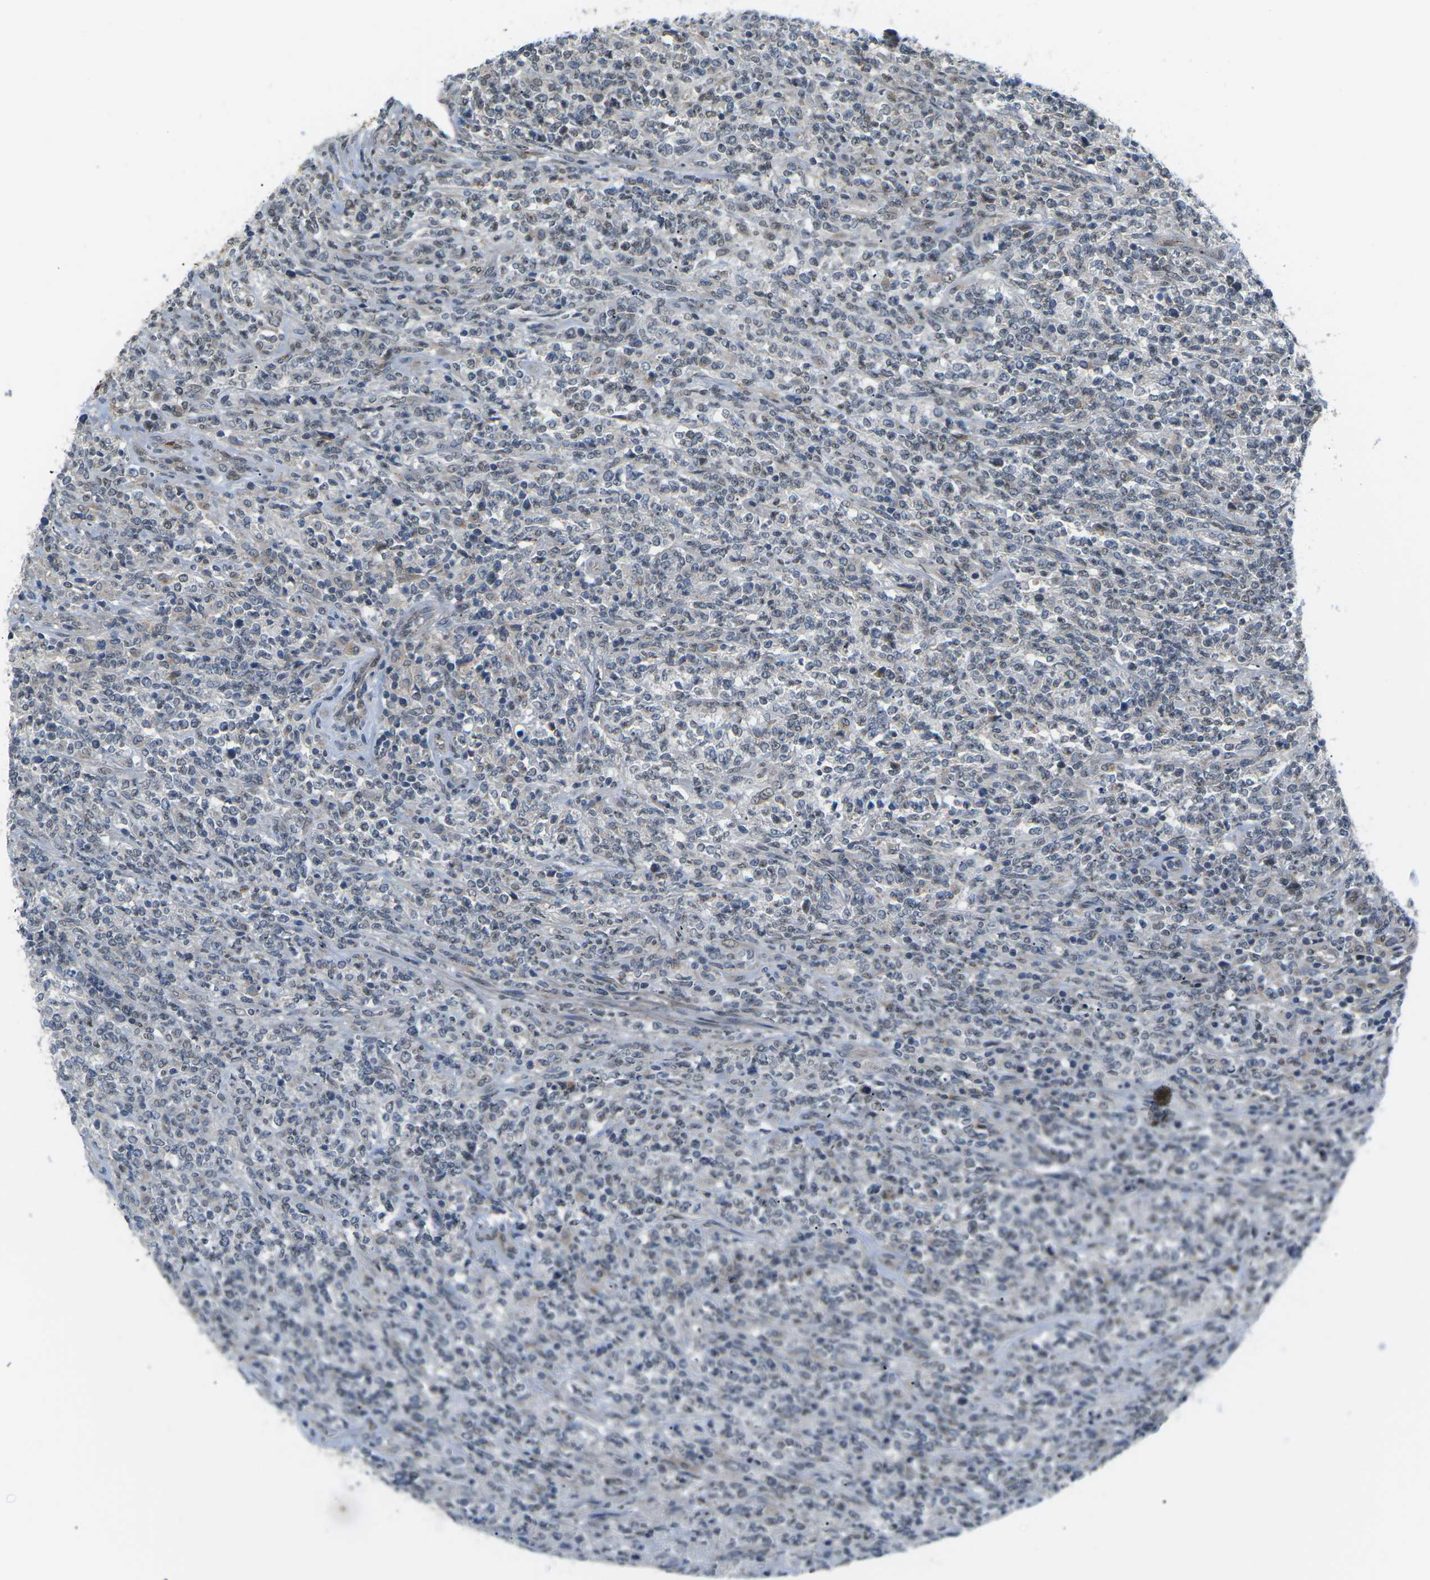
{"staining": {"intensity": "weak", "quantity": "<25%", "location": "nuclear"}, "tissue": "lymphoma", "cell_type": "Tumor cells", "image_type": "cancer", "snomed": [{"axis": "morphology", "description": "Malignant lymphoma, non-Hodgkin's type, High grade"}, {"axis": "topography", "description": "Soft tissue"}], "caption": "IHC photomicrograph of human lymphoma stained for a protein (brown), which exhibits no staining in tumor cells.", "gene": "ERBB4", "patient": {"sex": "male", "age": 18}}